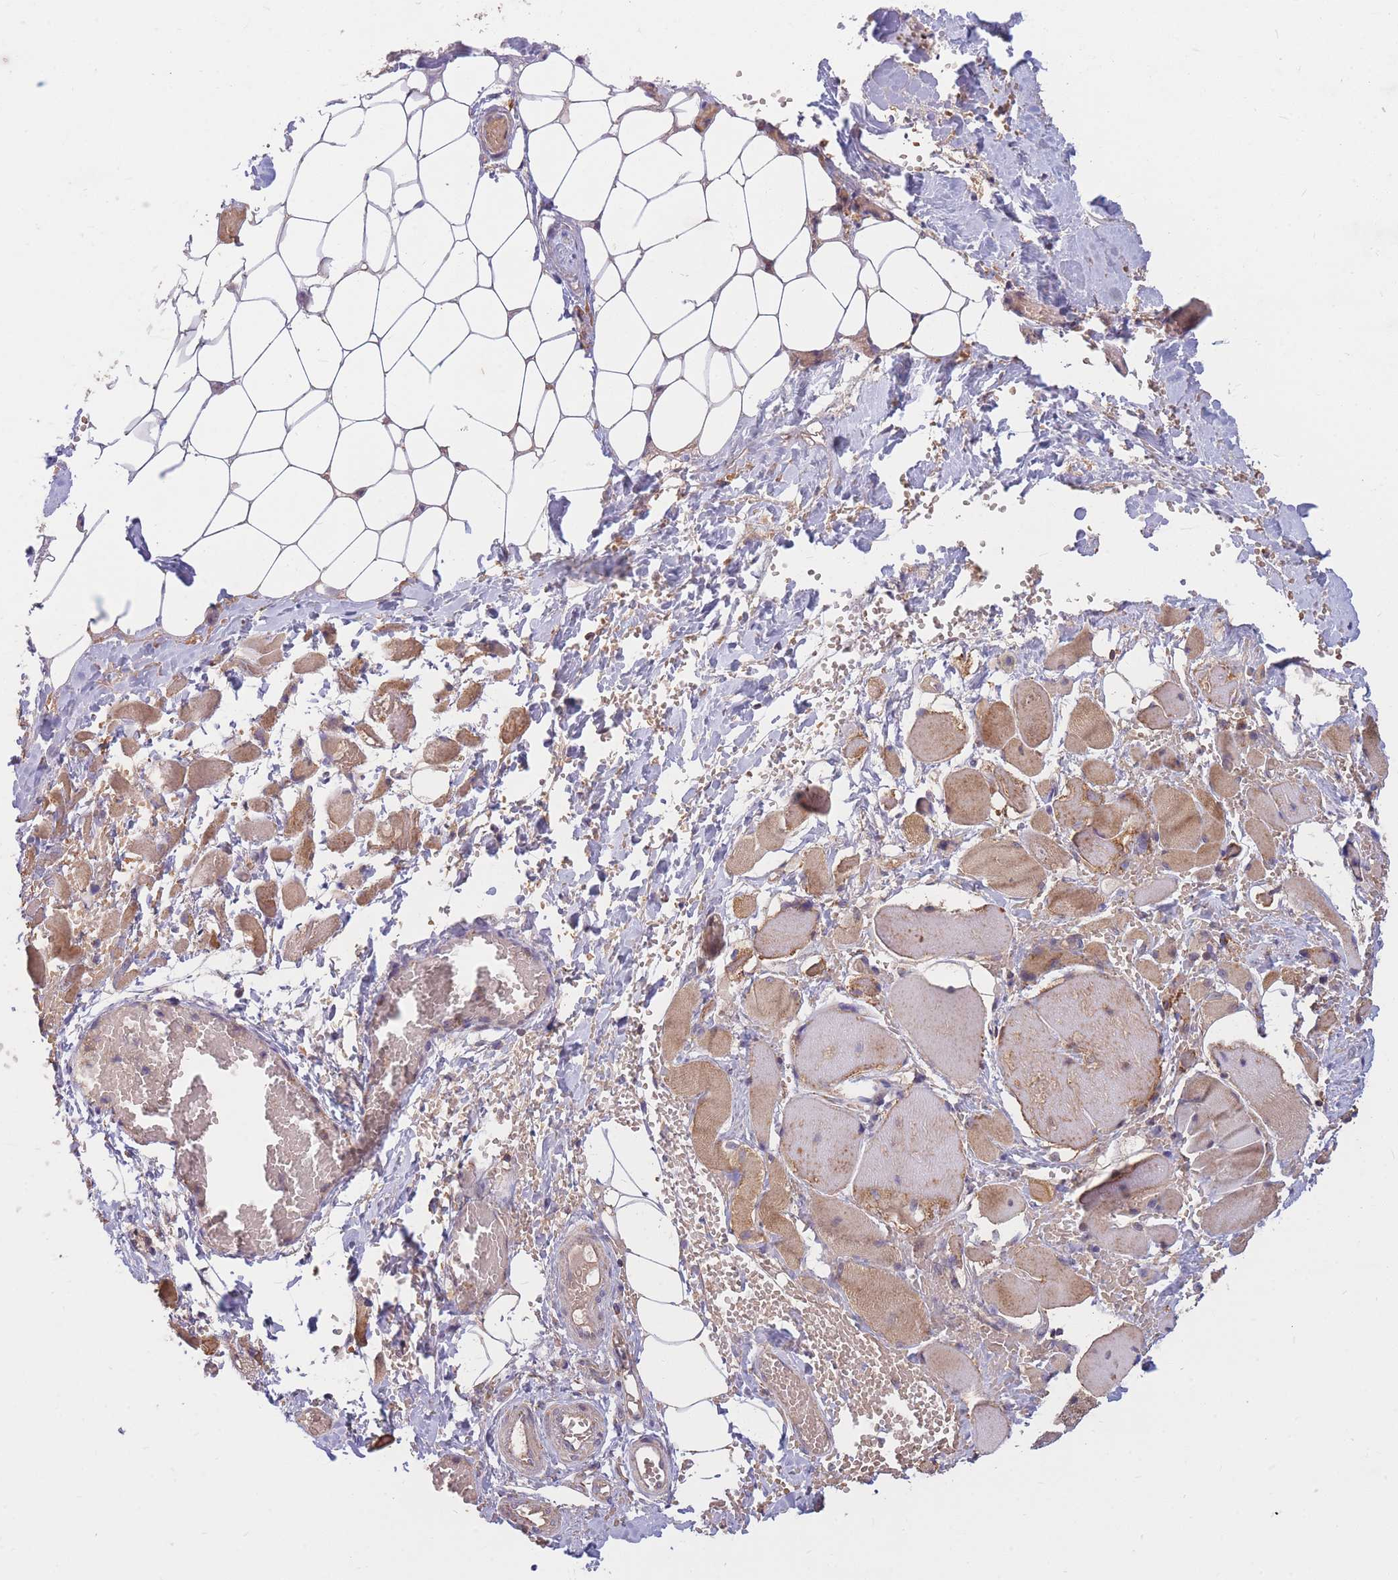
{"staining": {"intensity": "moderate", "quantity": ">75%", "location": "cytoplasmic/membranous"}, "tissue": "skeletal muscle", "cell_type": "Myocytes", "image_type": "normal", "snomed": [{"axis": "morphology", "description": "Normal tissue, NOS"}, {"axis": "morphology", "description": "Basal cell carcinoma"}, {"axis": "topography", "description": "Skeletal muscle"}], "caption": "High-magnification brightfield microscopy of benign skeletal muscle stained with DAB (brown) and counterstained with hematoxylin (blue). myocytes exhibit moderate cytoplasmic/membranous expression is identified in about>75% of cells.", "gene": "PTPMT1", "patient": {"sex": "female", "age": 64}}